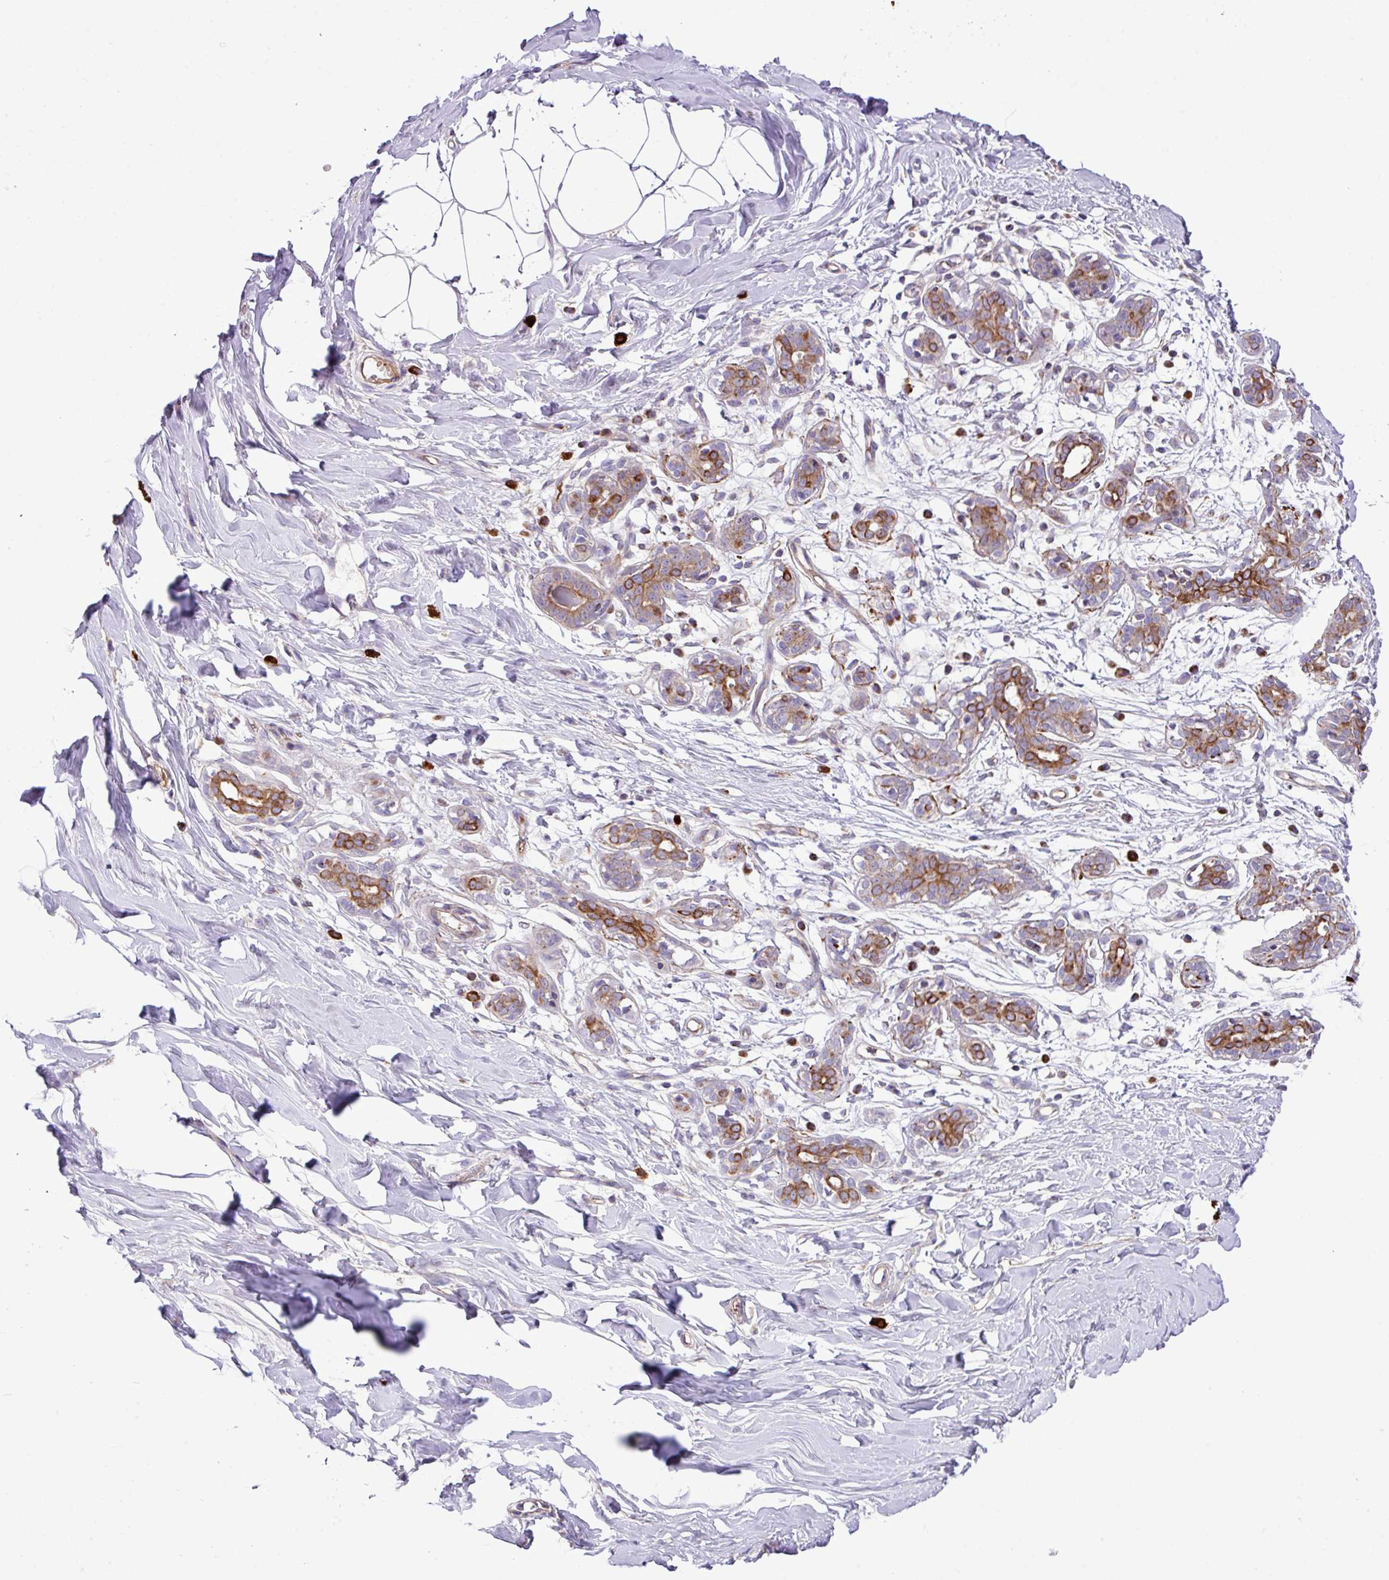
{"staining": {"intensity": "negative", "quantity": "none", "location": "none"}, "tissue": "breast", "cell_type": "Adipocytes", "image_type": "normal", "snomed": [{"axis": "morphology", "description": "Normal tissue, NOS"}, {"axis": "topography", "description": "Breast"}], "caption": "An IHC histopathology image of unremarkable breast is shown. There is no staining in adipocytes of breast. (Brightfield microscopy of DAB (3,3'-diaminobenzidine) immunohistochemistry at high magnification).", "gene": "ZNF569", "patient": {"sex": "female", "age": 27}}